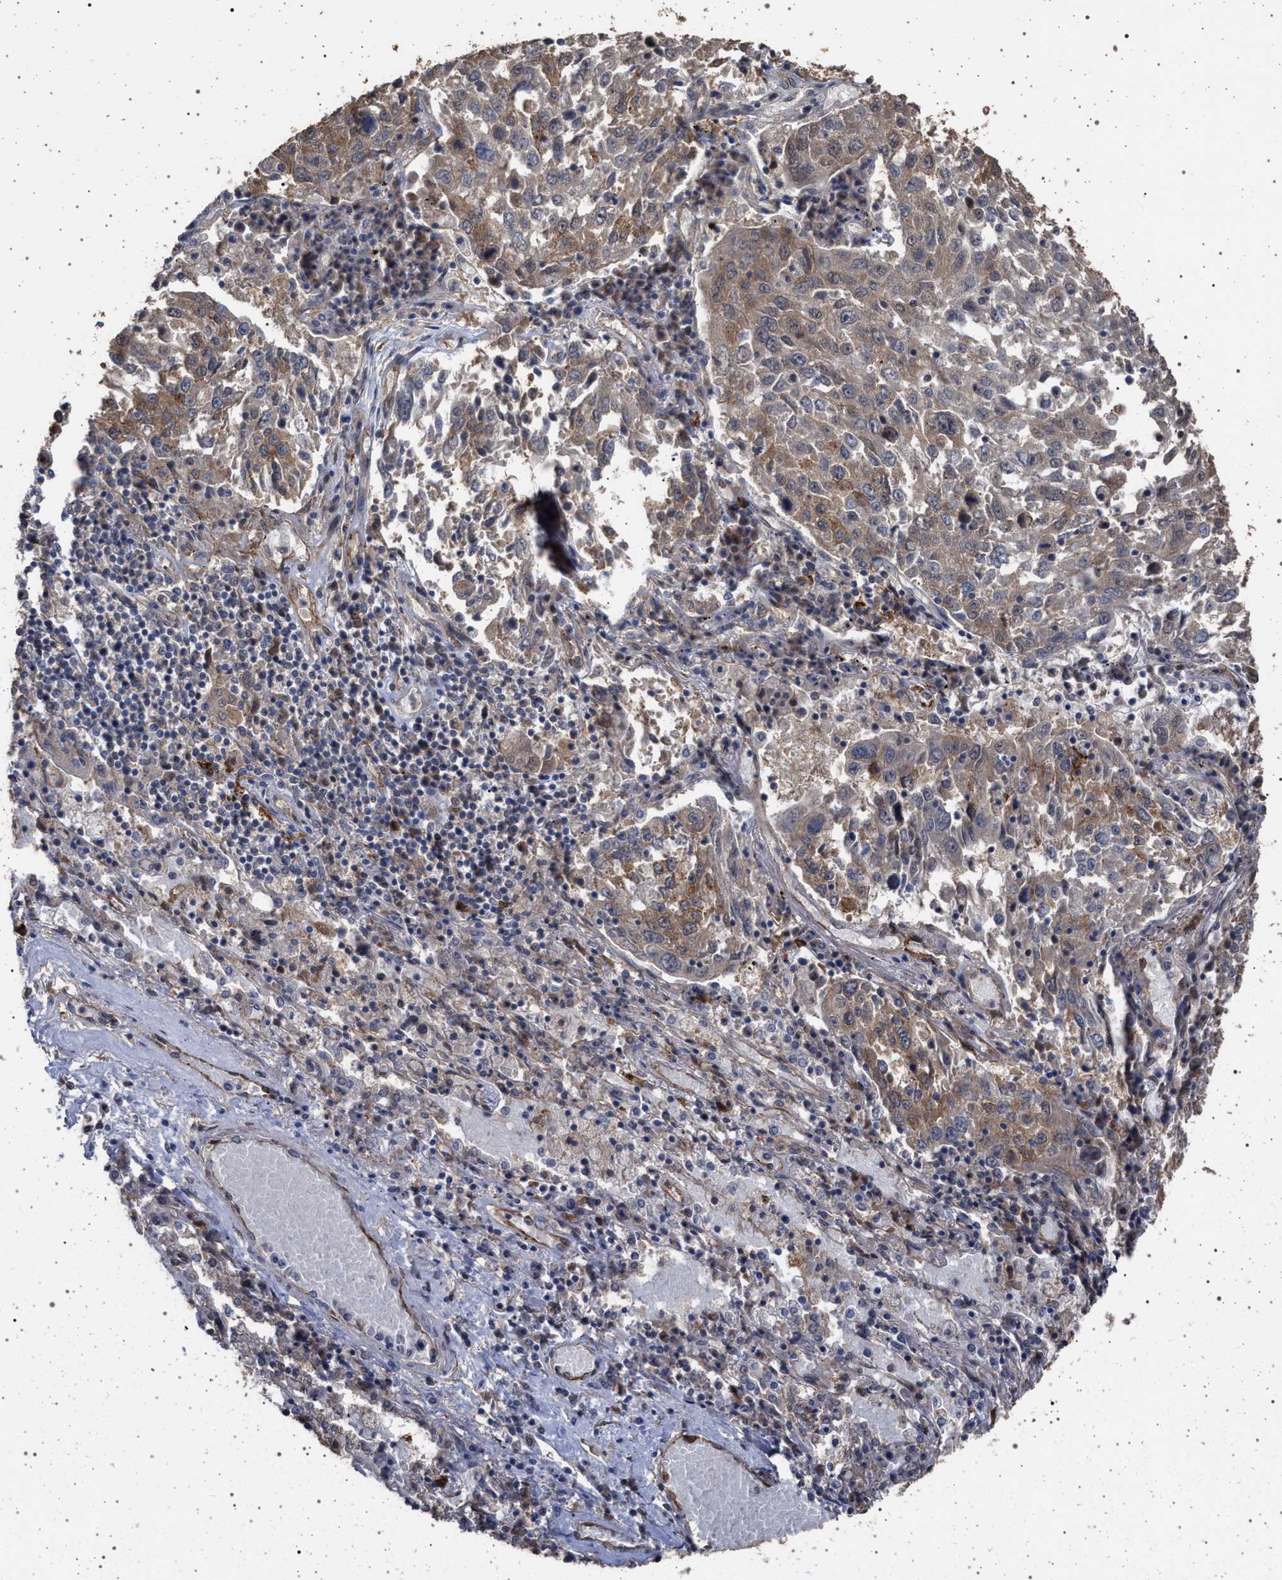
{"staining": {"intensity": "weak", "quantity": ">75%", "location": "cytoplasmic/membranous"}, "tissue": "lung cancer", "cell_type": "Tumor cells", "image_type": "cancer", "snomed": [{"axis": "morphology", "description": "Squamous cell carcinoma, NOS"}, {"axis": "topography", "description": "Lung"}], "caption": "DAB immunohistochemical staining of lung squamous cell carcinoma shows weak cytoplasmic/membranous protein staining in approximately >75% of tumor cells.", "gene": "IFT20", "patient": {"sex": "male", "age": 65}}